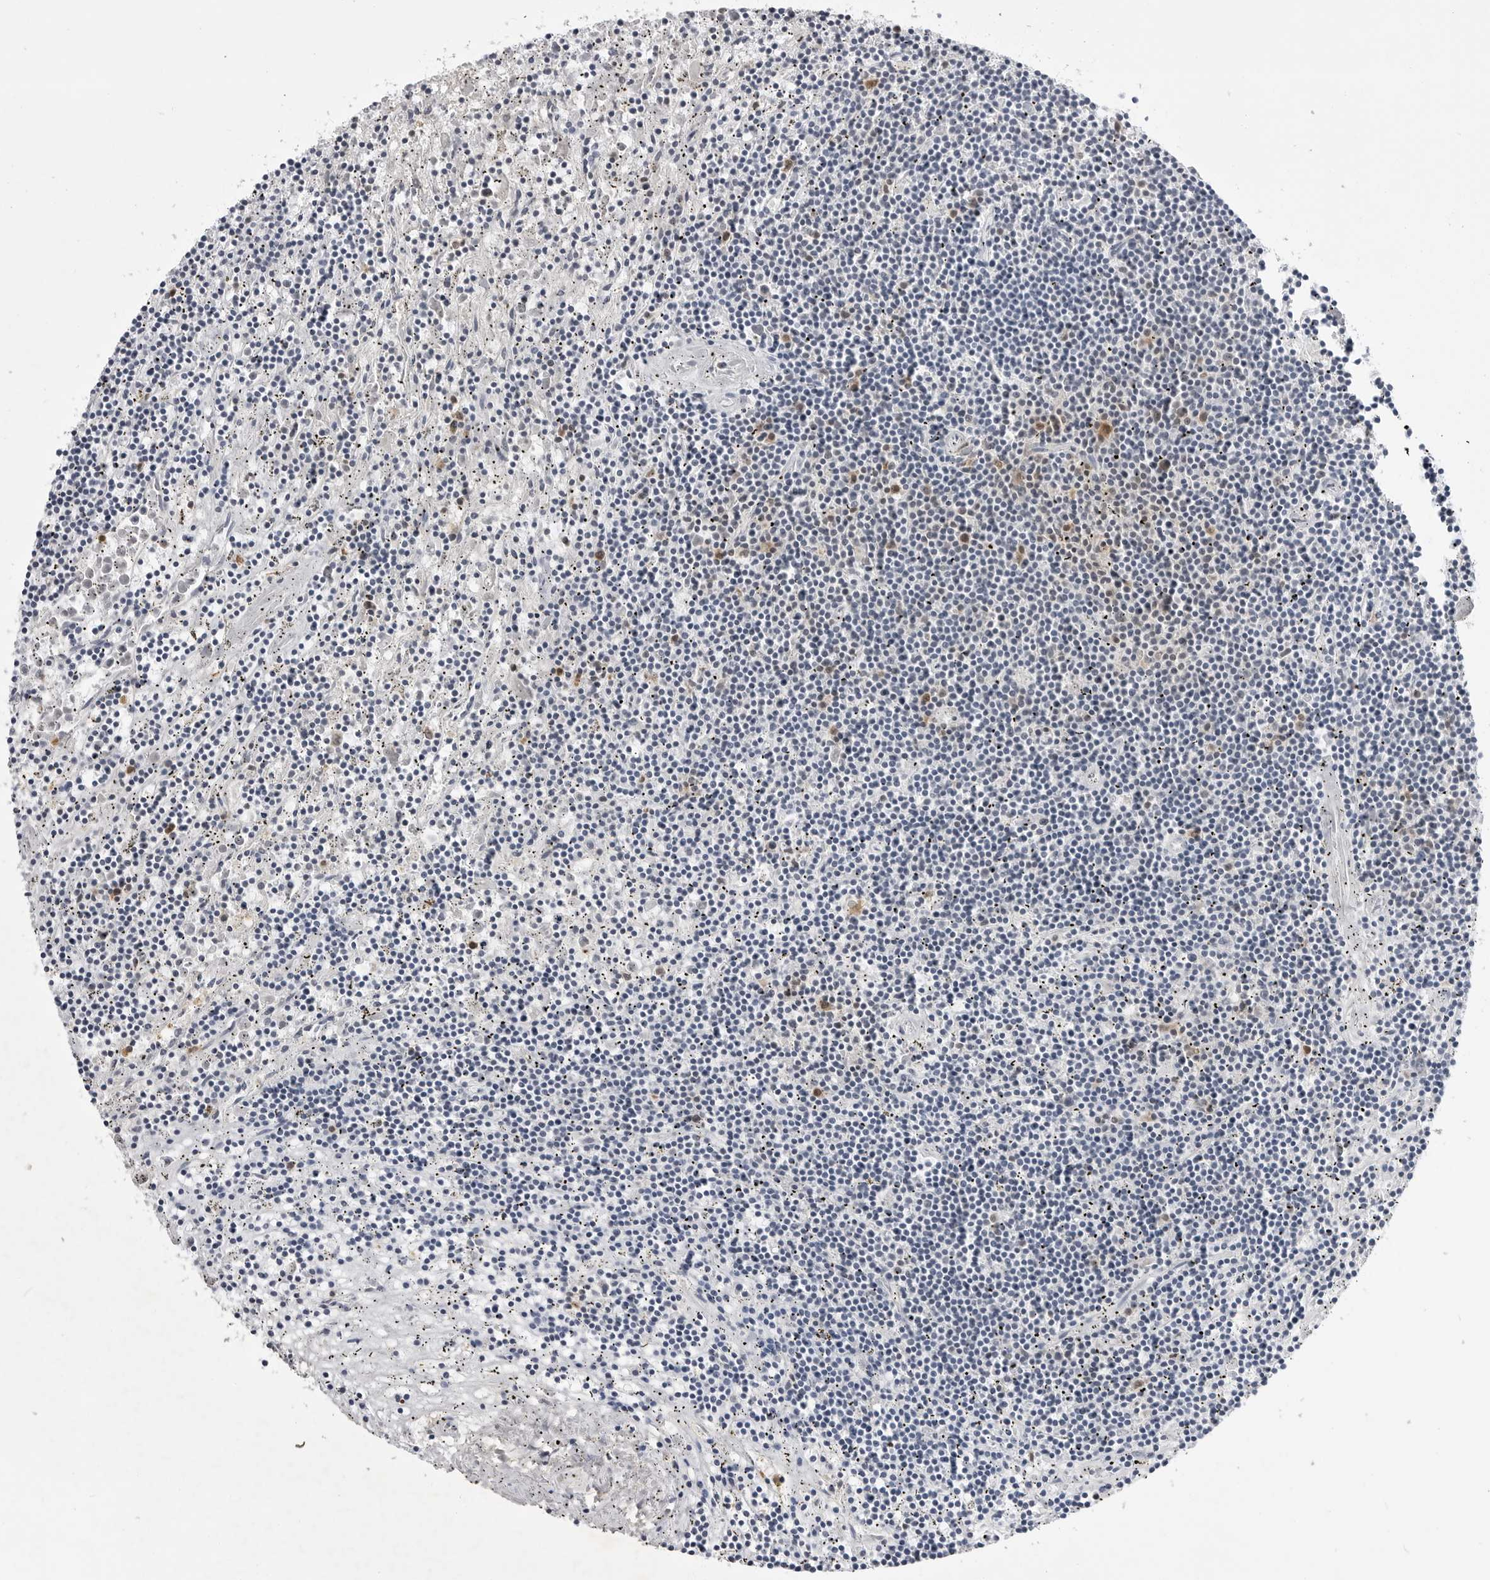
{"staining": {"intensity": "negative", "quantity": "none", "location": "none"}, "tissue": "lymphoma", "cell_type": "Tumor cells", "image_type": "cancer", "snomed": [{"axis": "morphology", "description": "Malignant lymphoma, non-Hodgkin's type, Low grade"}, {"axis": "topography", "description": "Spleen"}], "caption": "Image shows no significant protein staining in tumor cells of malignant lymphoma, non-Hodgkin's type (low-grade).", "gene": "RRM1", "patient": {"sex": "male", "age": 76}}